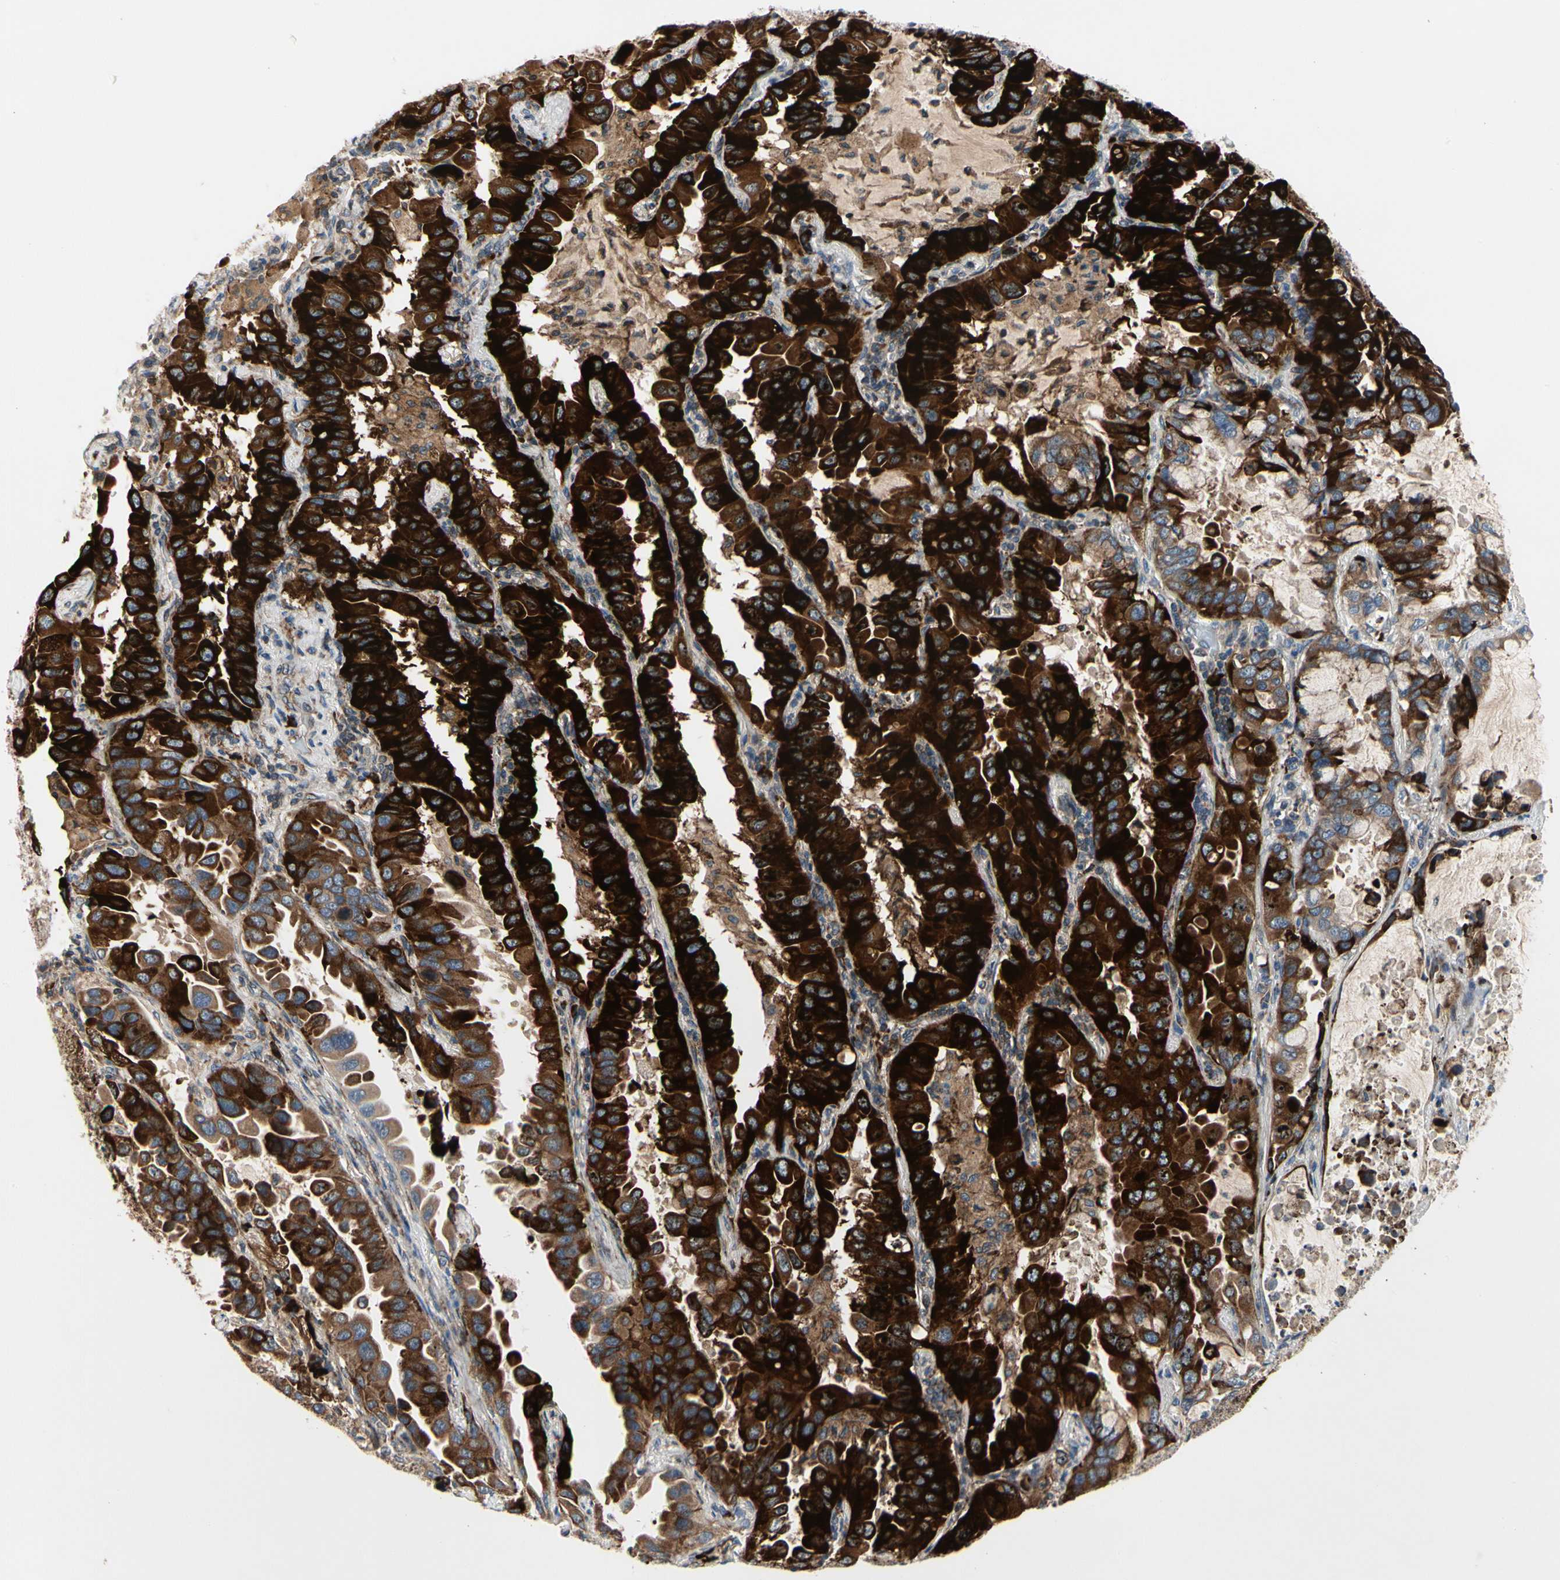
{"staining": {"intensity": "strong", "quantity": ">75%", "location": "cytoplasmic/membranous"}, "tissue": "lung cancer", "cell_type": "Tumor cells", "image_type": "cancer", "snomed": [{"axis": "morphology", "description": "Adenocarcinoma, NOS"}, {"axis": "topography", "description": "Lung"}], "caption": "About >75% of tumor cells in human adenocarcinoma (lung) display strong cytoplasmic/membranous protein staining as visualized by brown immunohistochemical staining.", "gene": "MMEL1", "patient": {"sex": "male", "age": 64}}